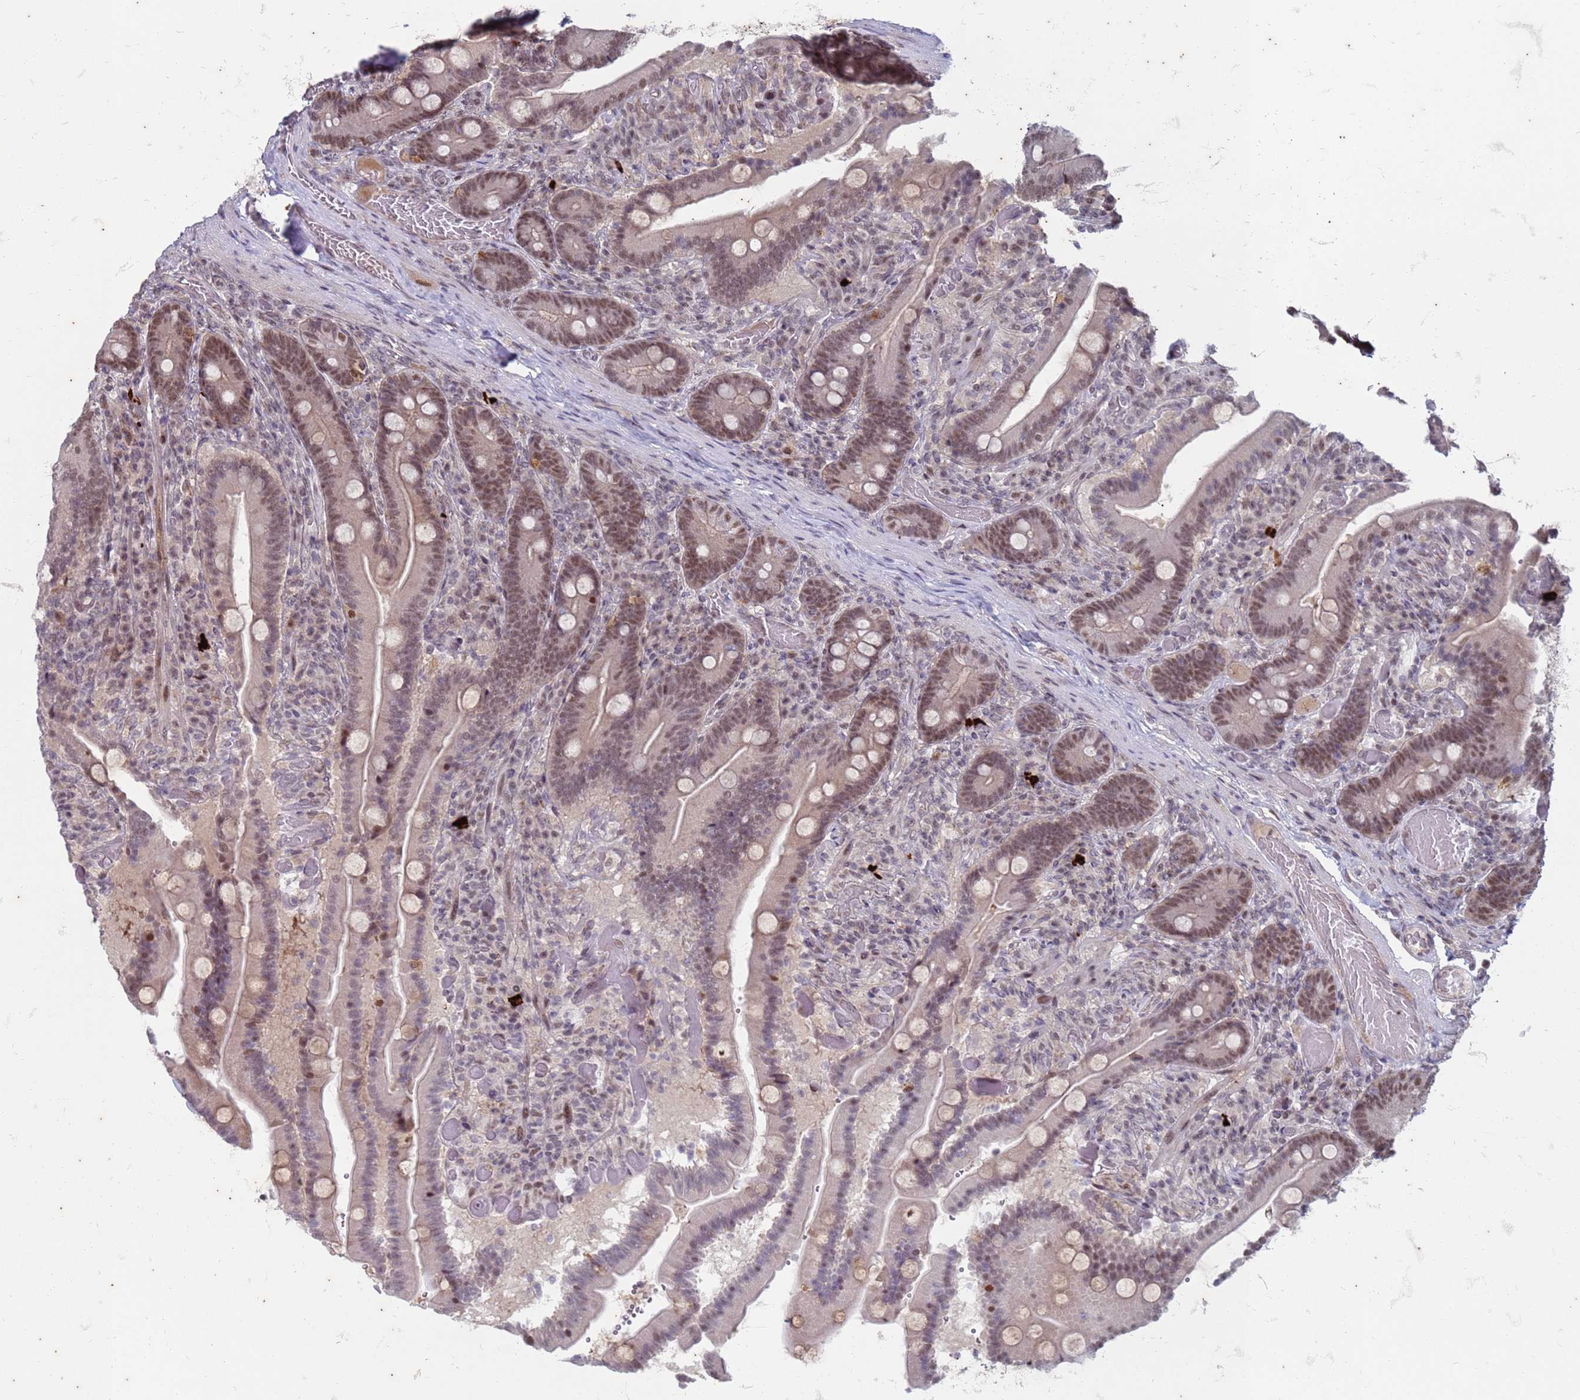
{"staining": {"intensity": "moderate", "quantity": "25%-75%", "location": "nuclear"}, "tissue": "duodenum", "cell_type": "Glandular cells", "image_type": "normal", "snomed": [{"axis": "morphology", "description": "Normal tissue, NOS"}, {"axis": "topography", "description": "Duodenum"}], "caption": "This is an image of IHC staining of normal duodenum, which shows moderate positivity in the nuclear of glandular cells.", "gene": "TRMT6", "patient": {"sex": "female", "age": 62}}